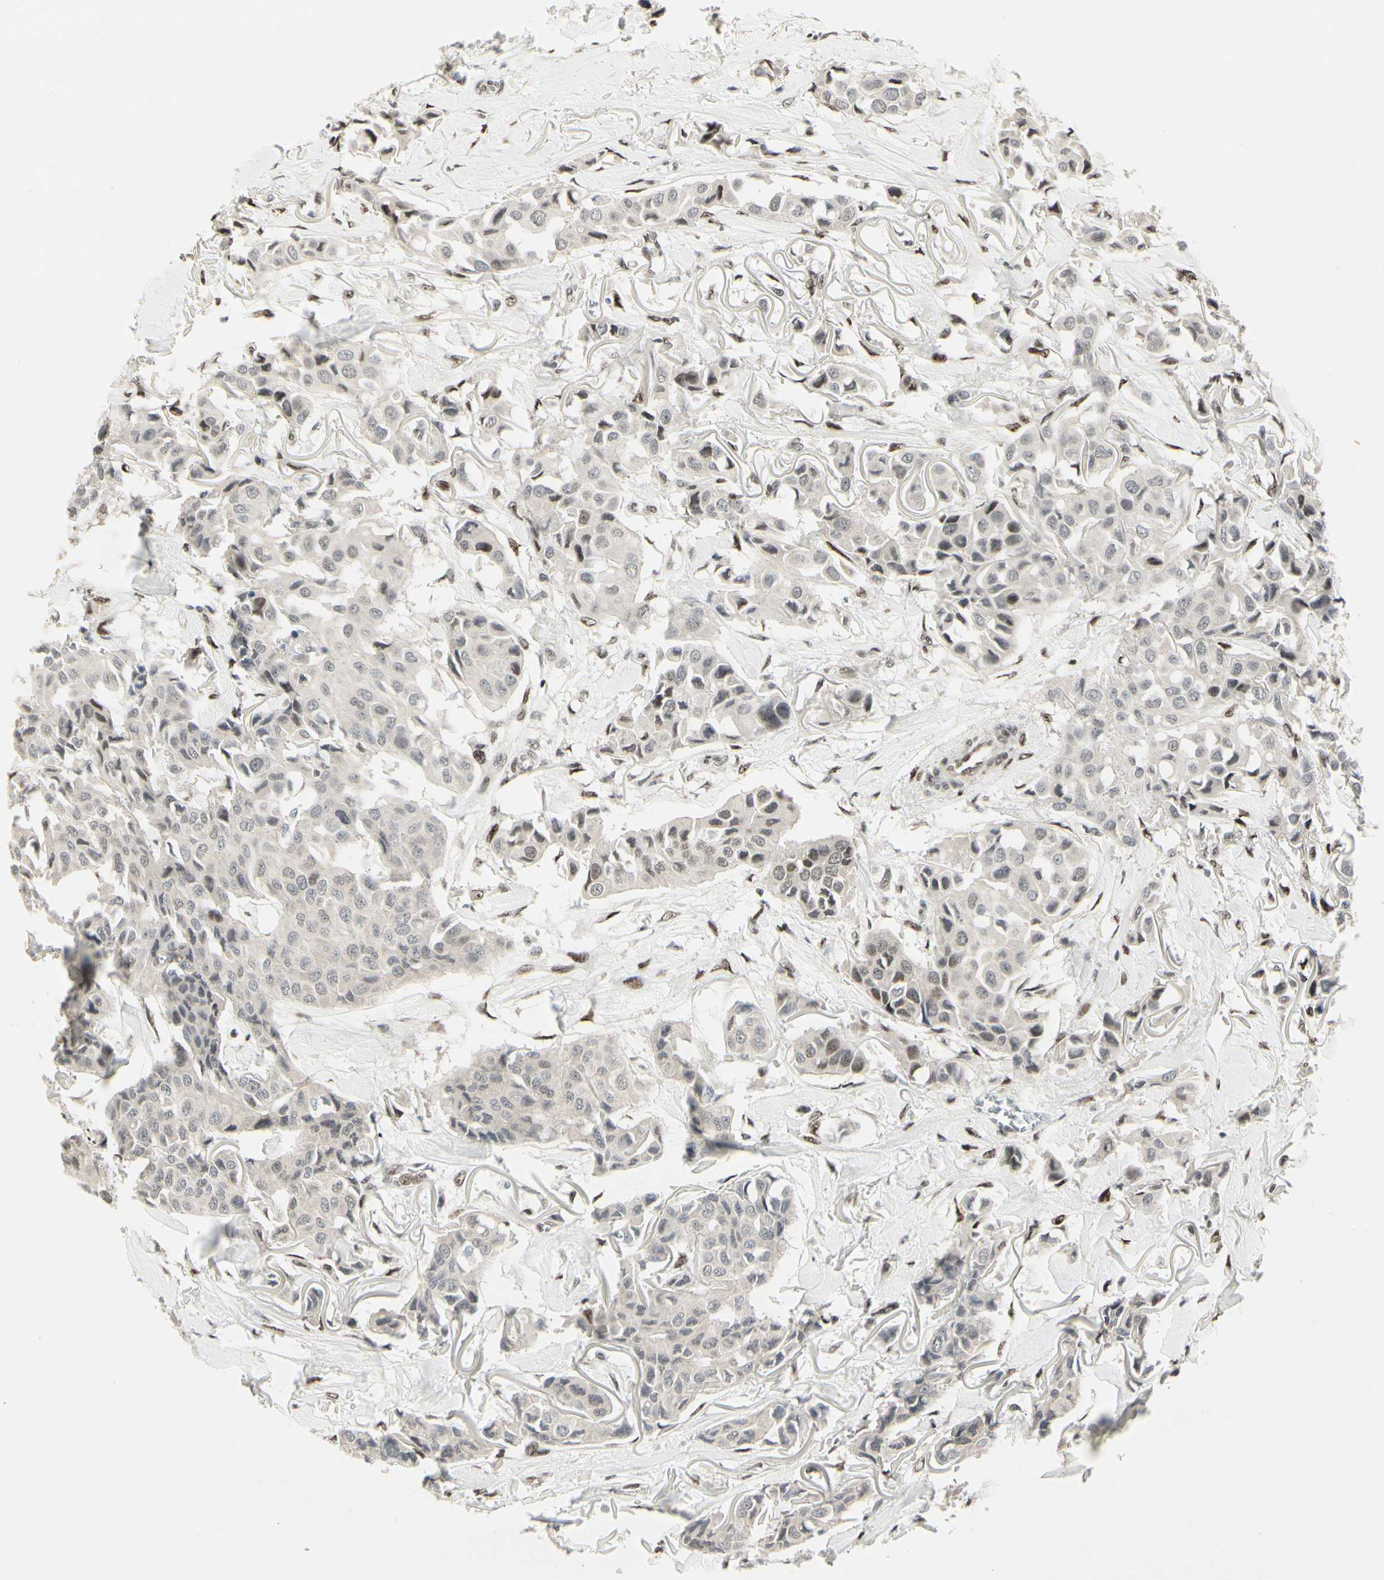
{"staining": {"intensity": "negative", "quantity": "none", "location": "none"}, "tissue": "breast cancer", "cell_type": "Tumor cells", "image_type": "cancer", "snomed": [{"axis": "morphology", "description": "Duct carcinoma"}, {"axis": "topography", "description": "Breast"}], "caption": "Tumor cells show no significant protein staining in breast cancer (invasive ductal carcinoma).", "gene": "FOXJ2", "patient": {"sex": "female", "age": 80}}